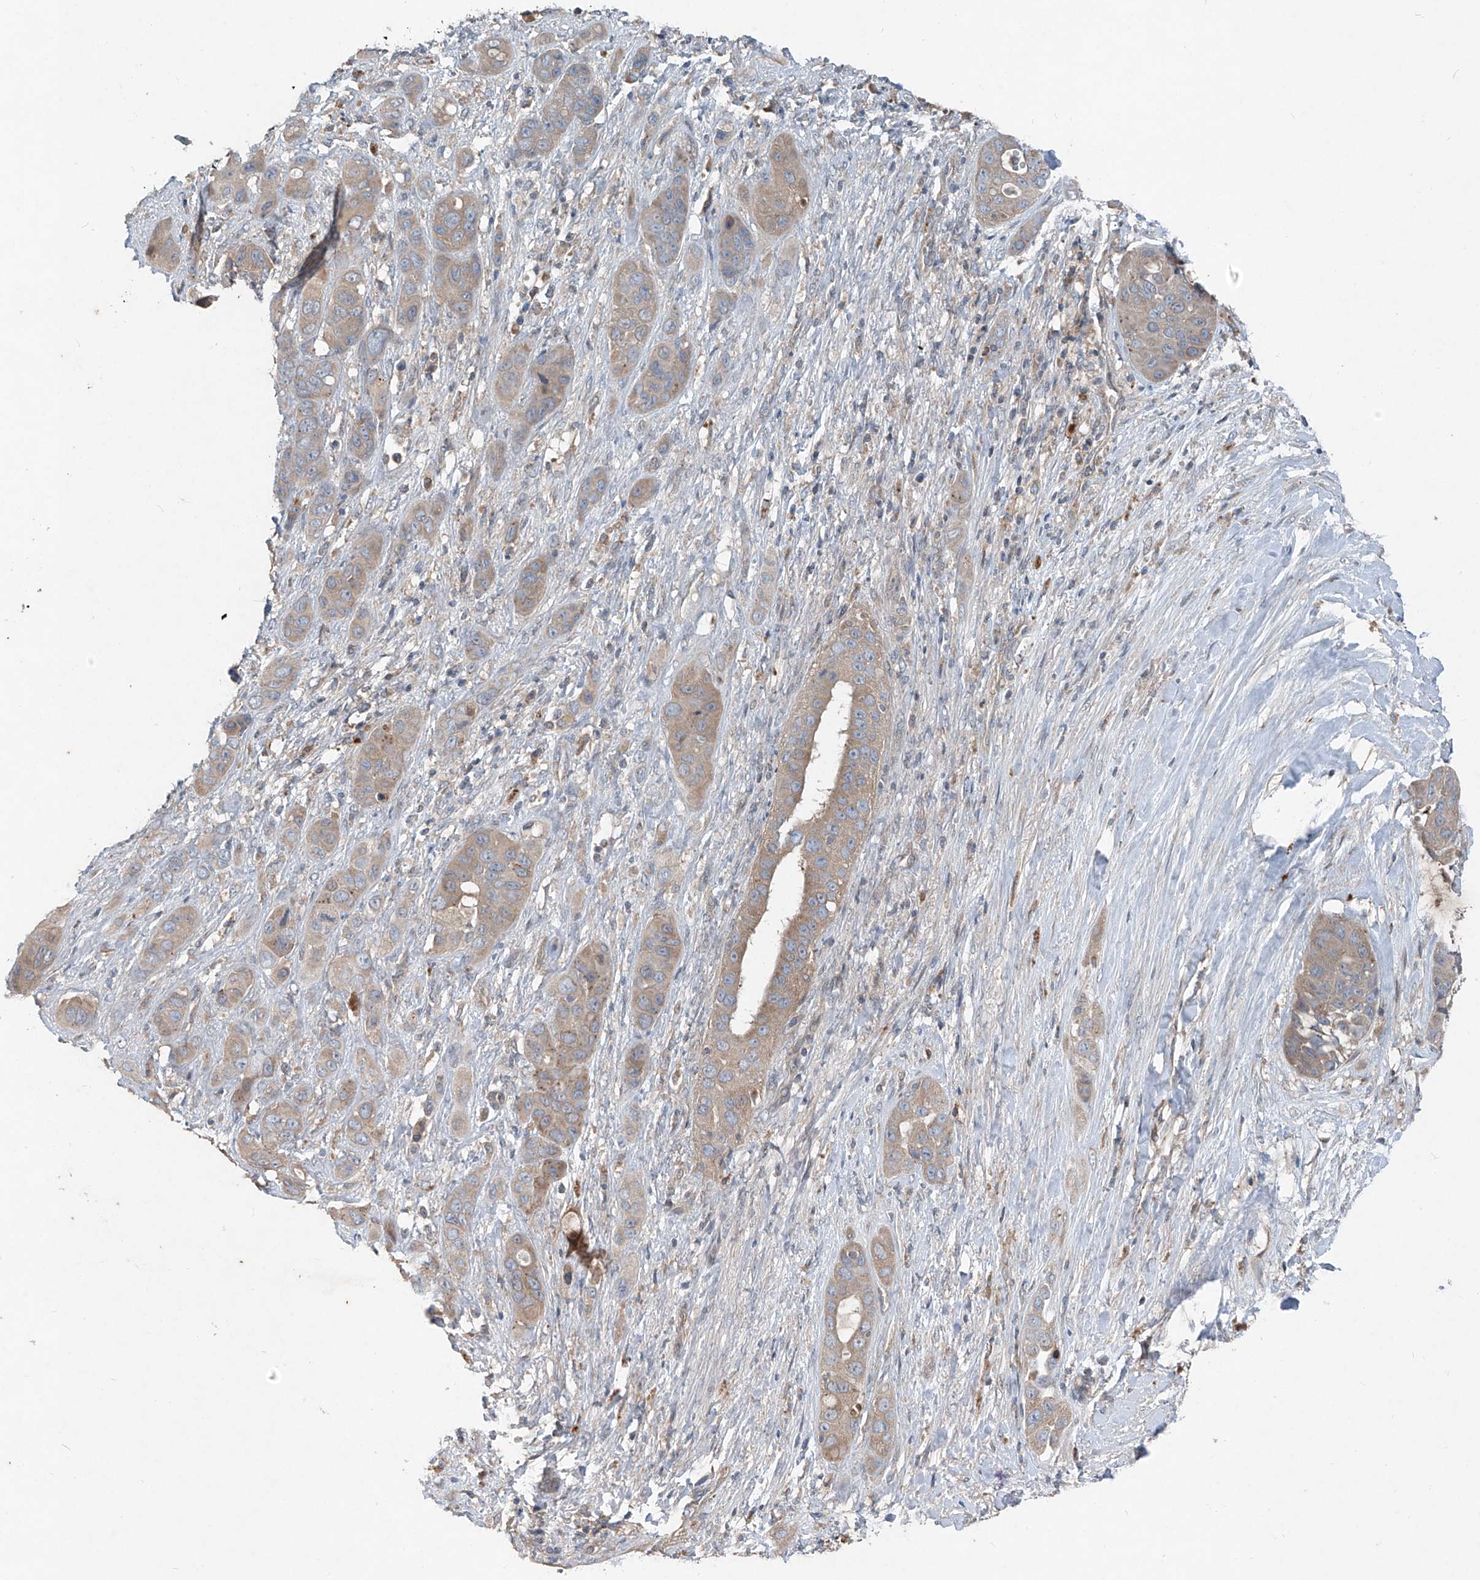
{"staining": {"intensity": "weak", "quantity": ">75%", "location": "cytoplasmic/membranous"}, "tissue": "liver cancer", "cell_type": "Tumor cells", "image_type": "cancer", "snomed": [{"axis": "morphology", "description": "Cholangiocarcinoma"}, {"axis": "topography", "description": "Liver"}], "caption": "This is a histology image of IHC staining of liver cancer (cholangiocarcinoma), which shows weak positivity in the cytoplasmic/membranous of tumor cells.", "gene": "FOXRED2", "patient": {"sex": "female", "age": 52}}